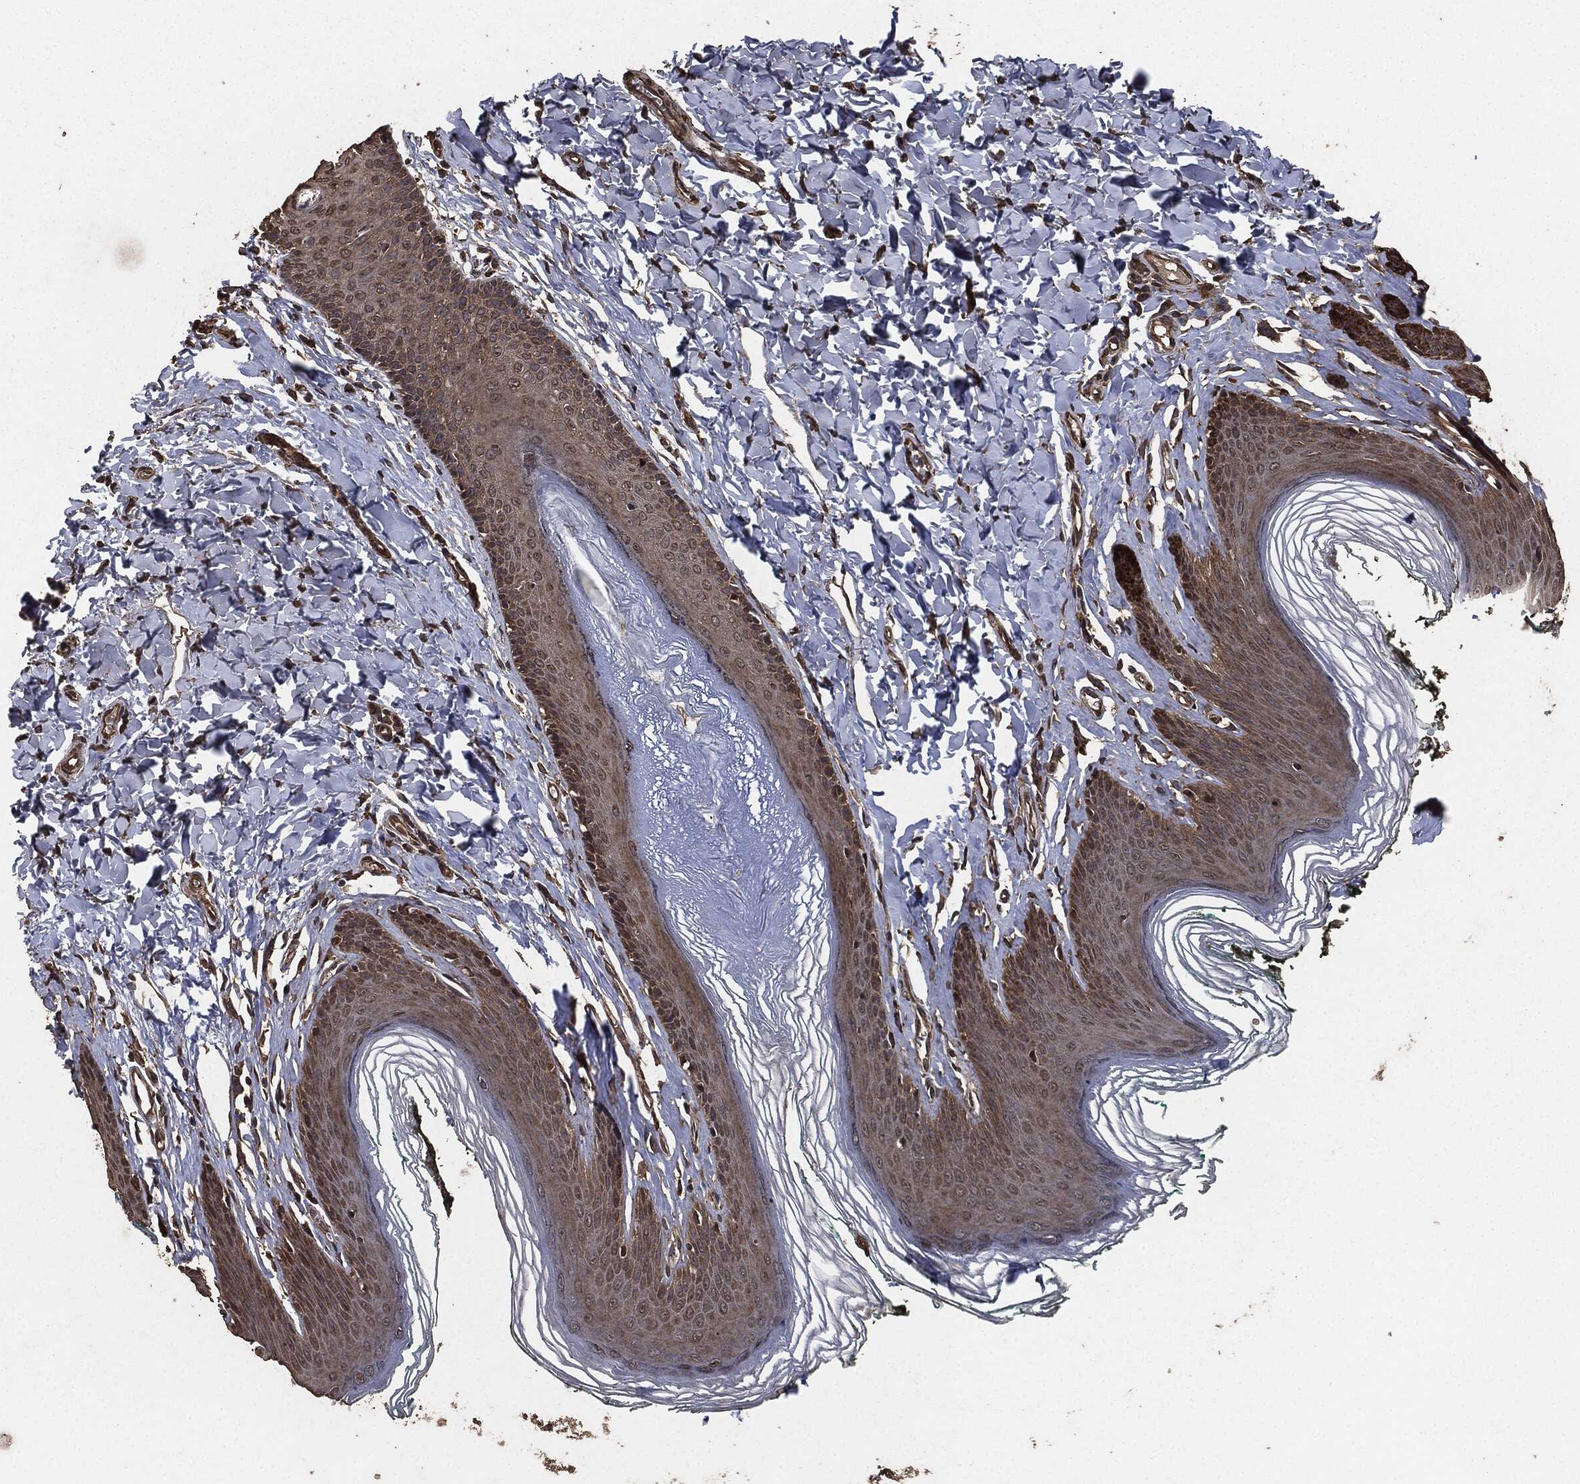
{"staining": {"intensity": "weak", "quantity": "25%-75%", "location": "cytoplasmic/membranous"}, "tissue": "skin", "cell_type": "Epidermal cells", "image_type": "normal", "snomed": [{"axis": "morphology", "description": "Normal tissue, NOS"}, {"axis": "topography", "description": "Vulva"}], "caption": "High-magnification brightfield microscopy of benign skin stained with DAB (3,3'-diaminobenzidine) (brown) and counterstained with hematoxylin (blue). epidermal cells exhibit weak cytoplasmic/membranous positivity is identified in approximately25%-75% of cells.", "gene": "AKT1S1", "patient": {"sex": "female", "age": 66}}